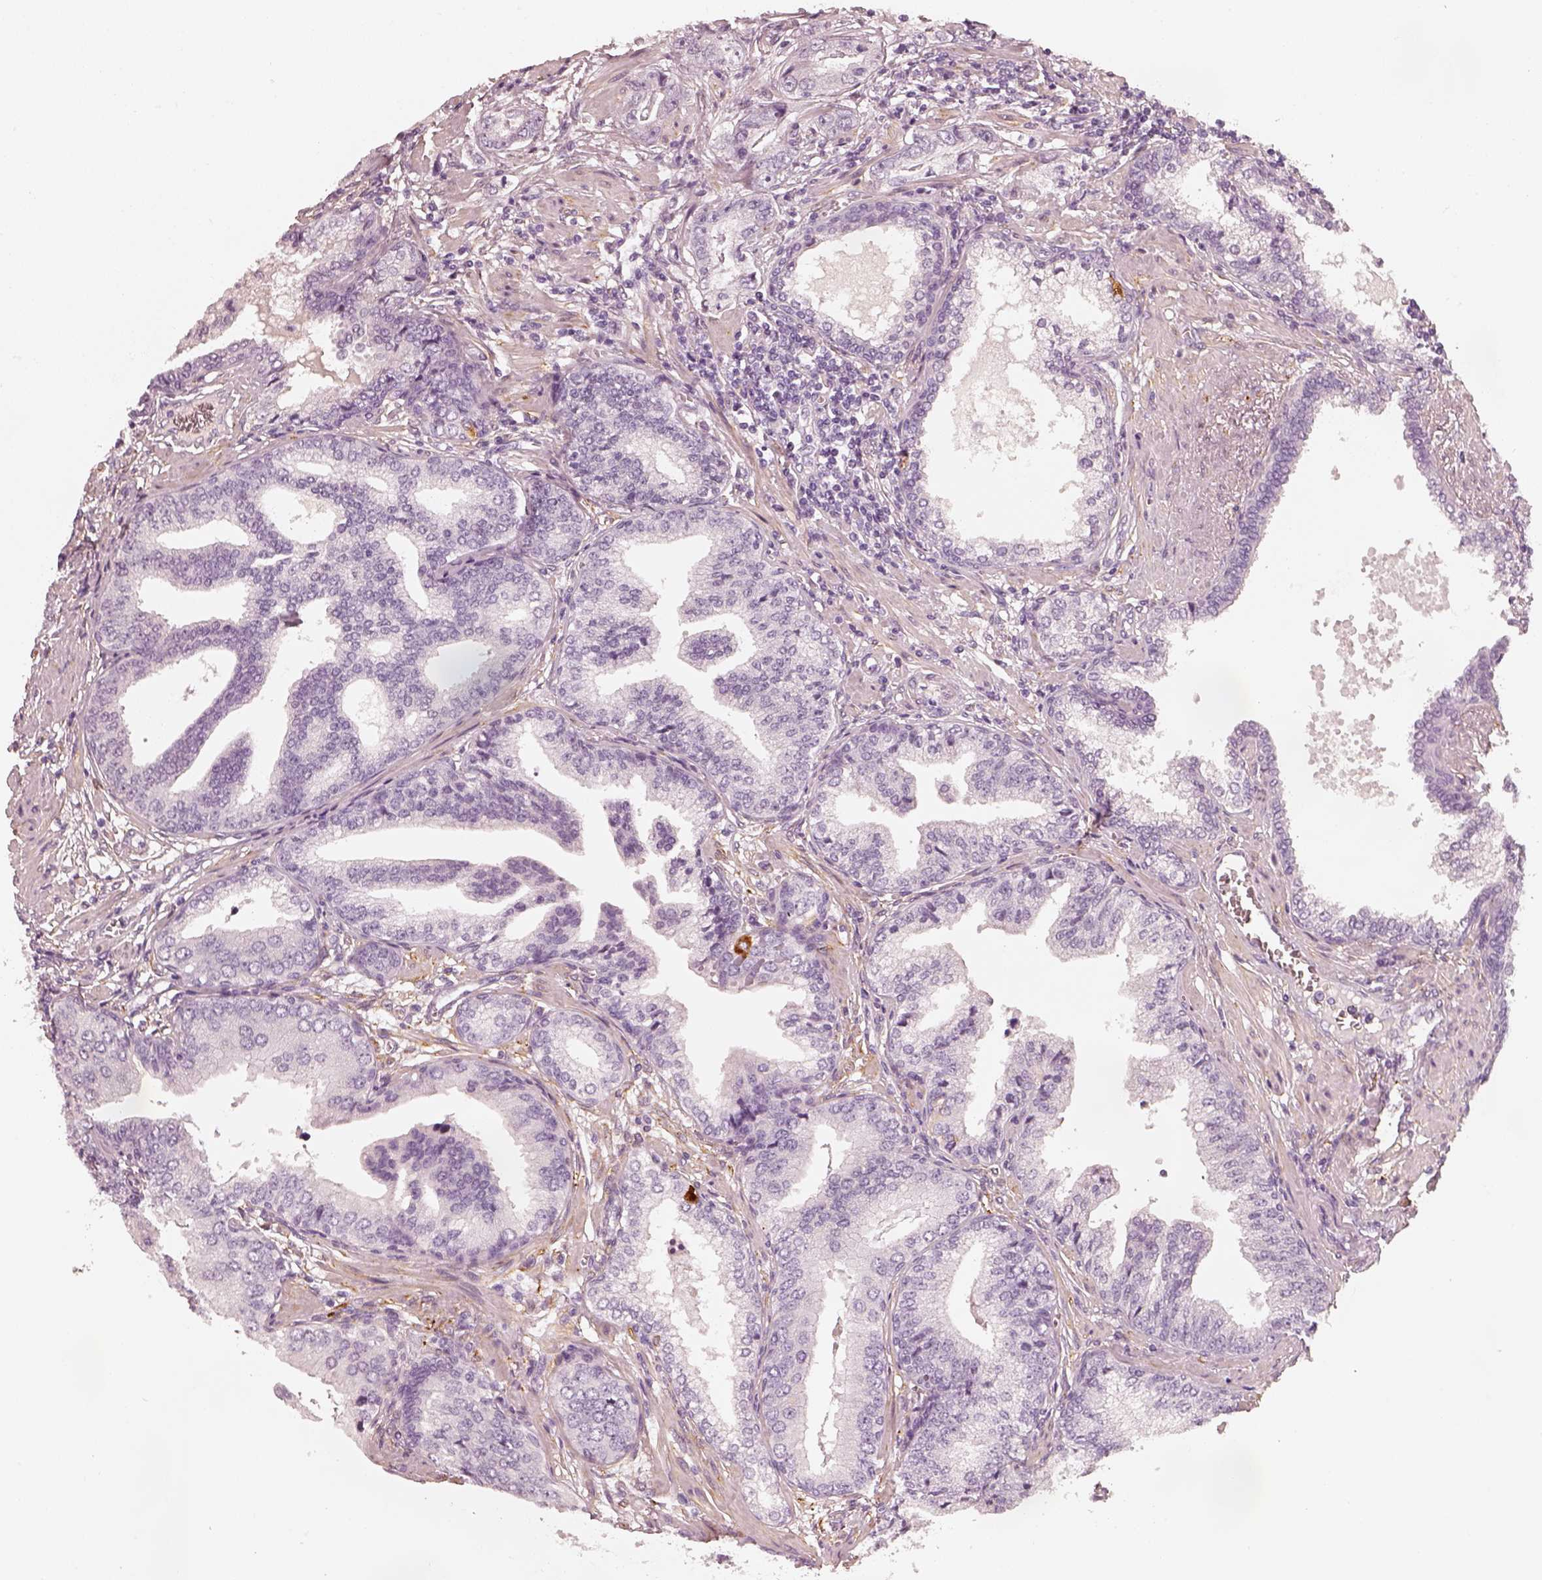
{"staining": {"intensity": "negative", "quantity": "none", "location": "none"}, "tissue": "prostate cancer", "cell_type": "Tumor cells", "image_type": "cancer", "snomed": [{"axis": "morphology", "description": "Adenocarcinoma, NOS"}, {"axis": "topography", "description": "Prostate"}], "caption": "Histopathology image shows no protein positivity in tumor cells of prostate cancer tissue.", "gene": "RS1", "patient": {"sex": "male", "age": 64}}